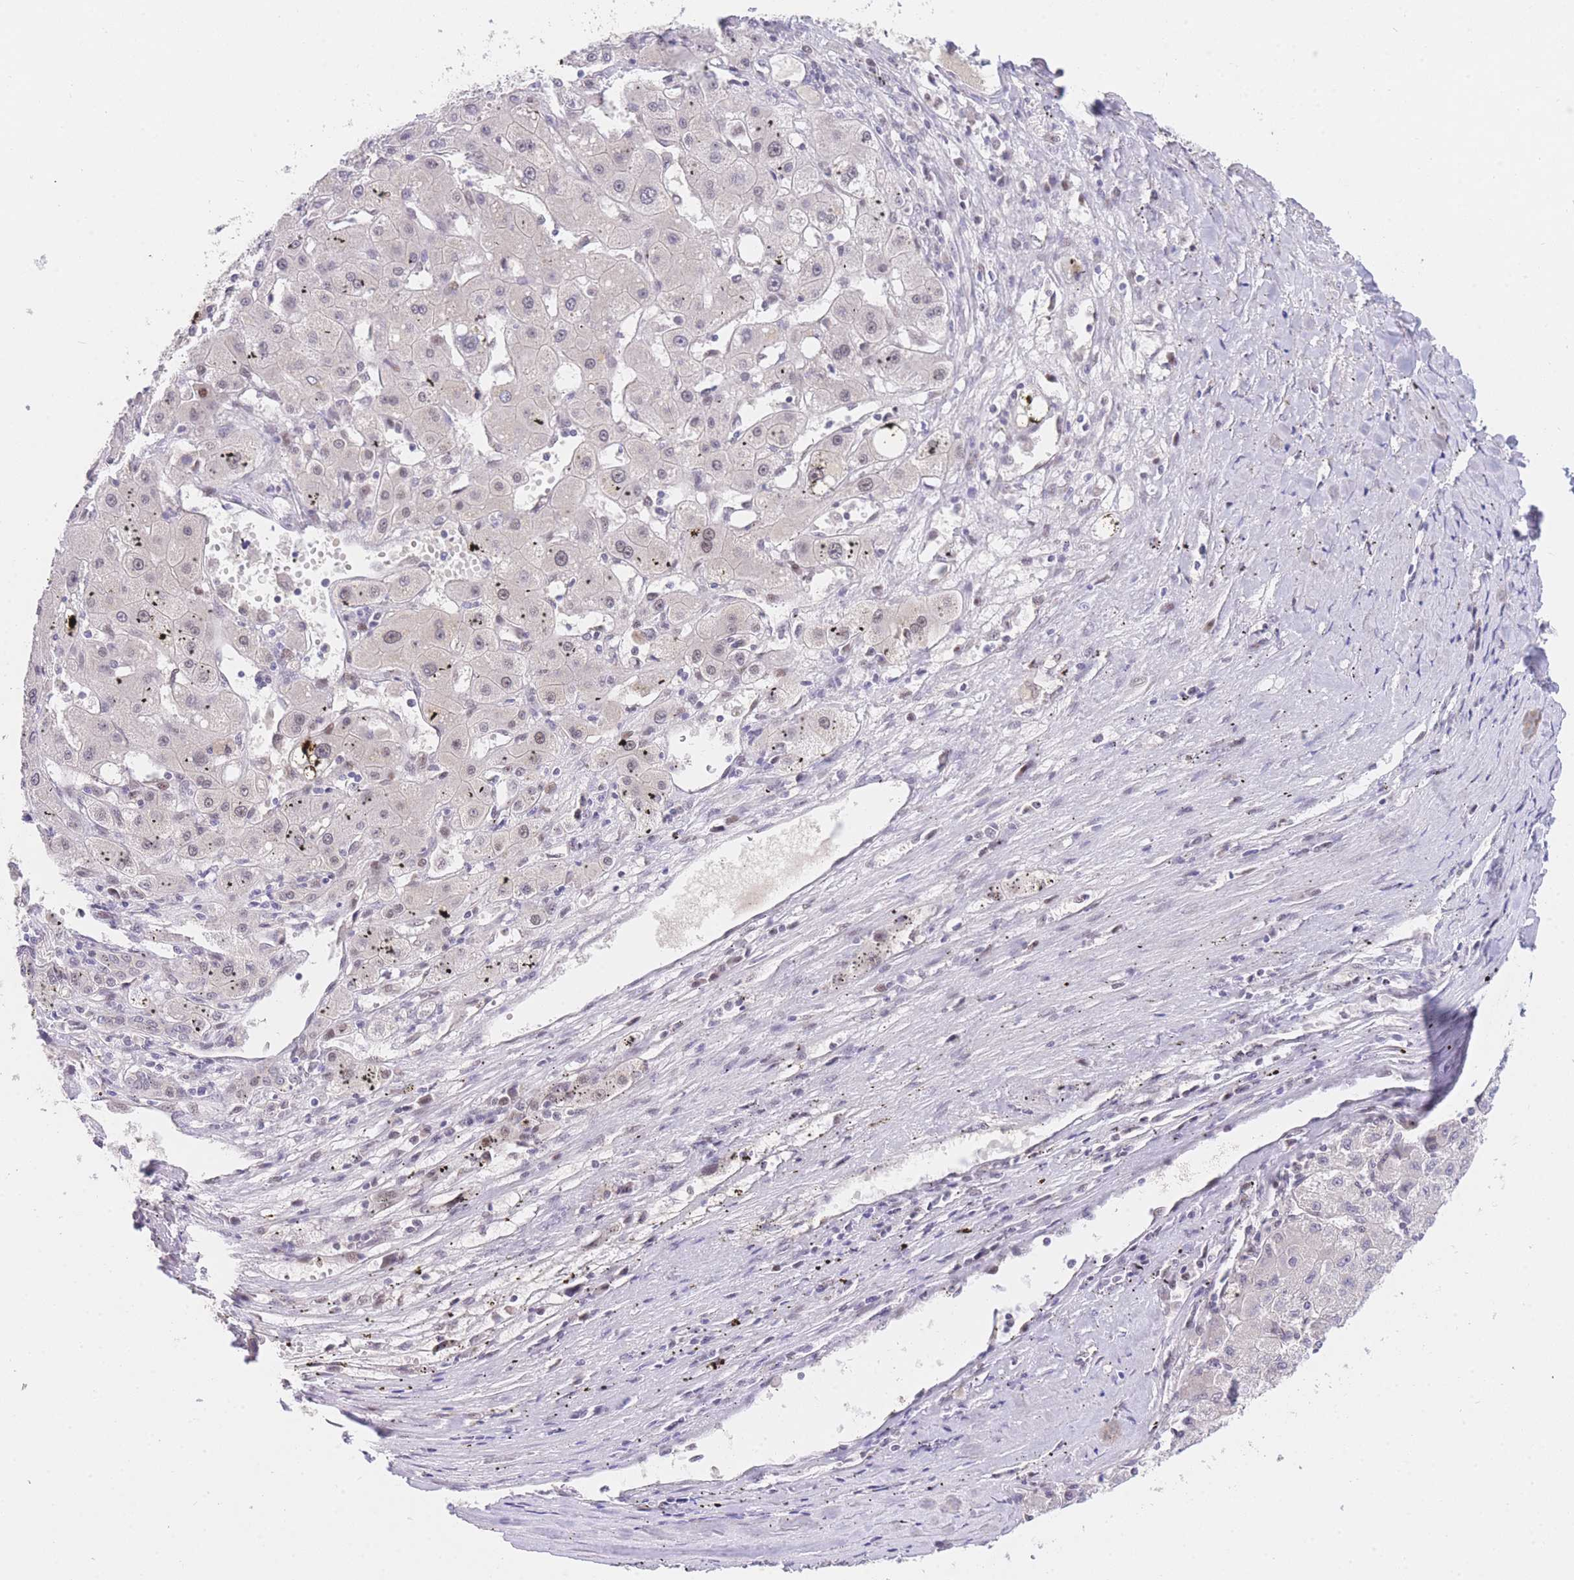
{"staining": {"intensity": "weak", "quantity": "<25%", "location": "nuclear"}, "tissue": "liver cancer", "cell_type": "Tumor cells", "image_type": "cancer", "snomed": [{"axis": "morphology", "description": "Carcinoma, Hepatocellular, NOS"}, {"axis": "topography", "description": "Liver"}], "caption": "The IHC micrograph has no significant staining in tumor cells of liver cancer tissue.", "gene": "SLC35F2", "patient": {"sex": "male", "age": 72}}